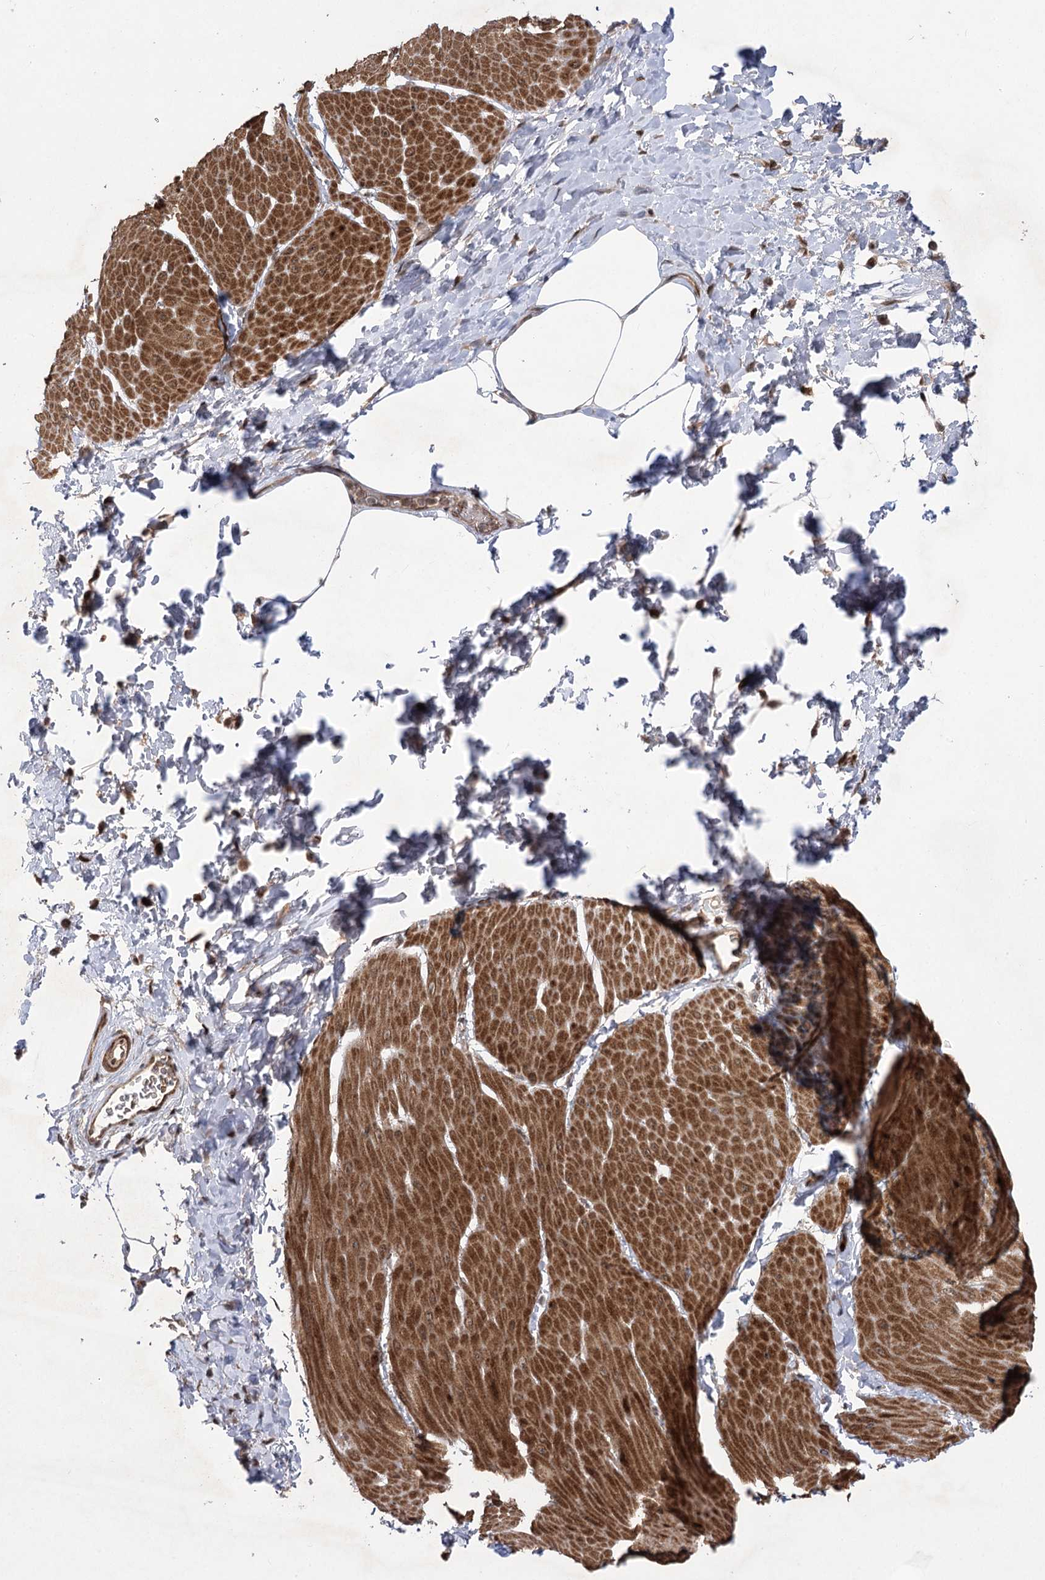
{"staining": {"intensity": "strong", "quantity": ">75%", "location": "cytoplasmic/membranous,nuclear"}, "tissue": "smooth muscle", "cell_type": "Smooth muscle cells", "image_type": "normal", "snomed": [{"axis": "morphology", "description": "Urothelial carcinoma, High grade"}, {"axis": "topography", "description": "Urinary bladder"}], "caption": "Immunohistochemical staining of normal human smooth muscle shows strong cytoplasmic/membranous,nuclear protein expression in about >75% of smooth muscle cells. The staining is performed using DAB (3,3'-diaminobenzidine) brown chromogen to label protein expression. The nuclei are counter-stained blue using hematoxylin.", "gene": "TENM2", "patient": {"sex": "male", "age": 46}}